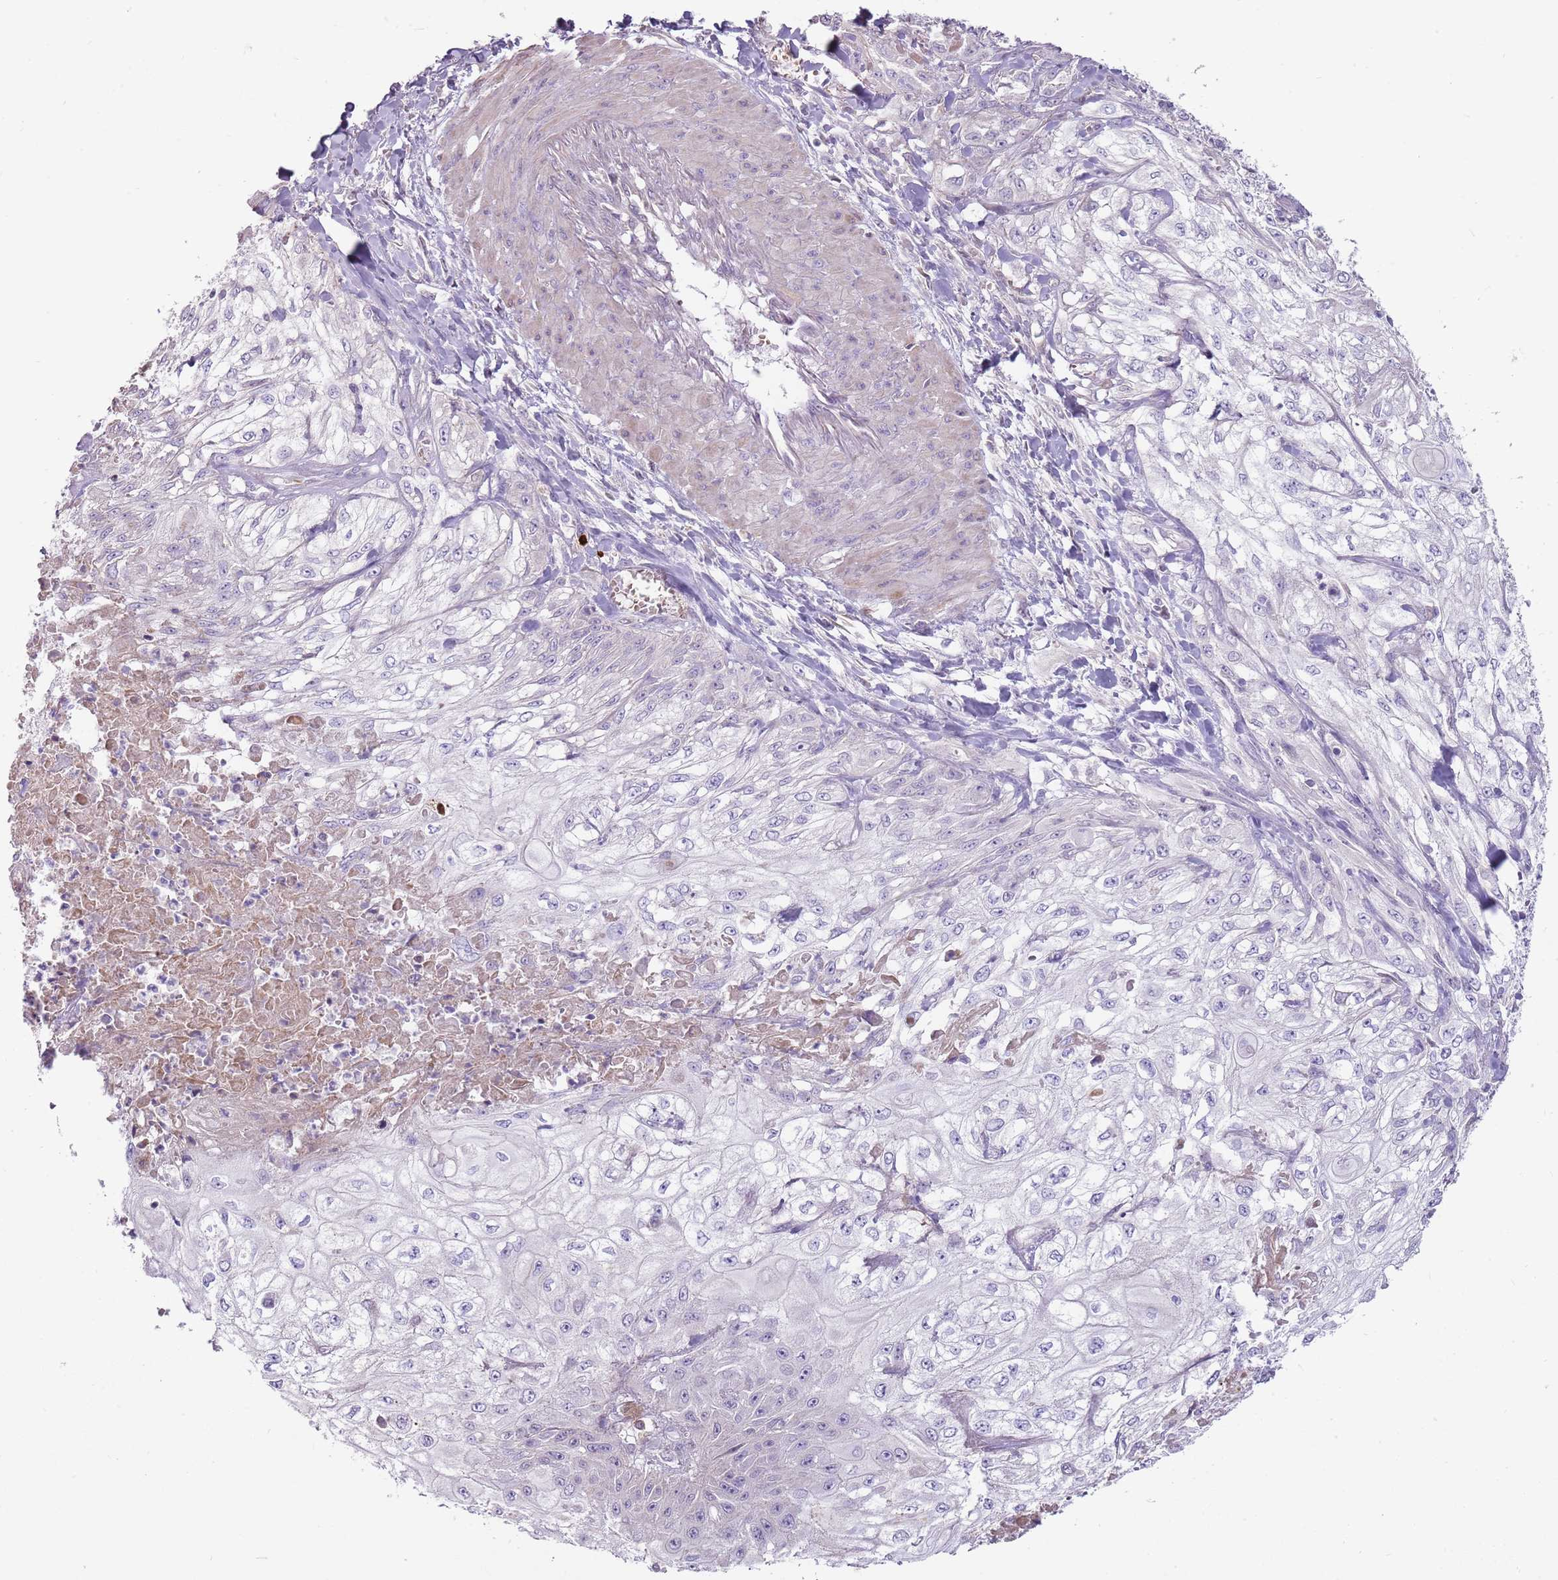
{"staining": {"intensity": "negative", "quantity": "none", "location": "none"}, "tissue": "skin cancer", "cell_type": "Tumor cells", "image_type": "cancer", "snomed": [{"axis": "morphology", "description": "Squamous cell carcinoma, NOS"}, {"axis": "morphology", "description": "Squamous cell carcinoma, metastatic, NOS"}, {"axis": "topography", "description": "Skin"}, {"axis": "topography", "description": "Lymph node"}], "caption": "Immunohistochemistry of human metastatic squamous cell carcinoma (skin) shows no positivity in tumor cells. (Stains: DAB (3,3'-diaminobenzidine) IHC with hematoxylin counter stain, Microscopy: brightfield microscopy at high magnification).", "gene": "MCUB", "patient": {"sex": "male", "age": 75}}